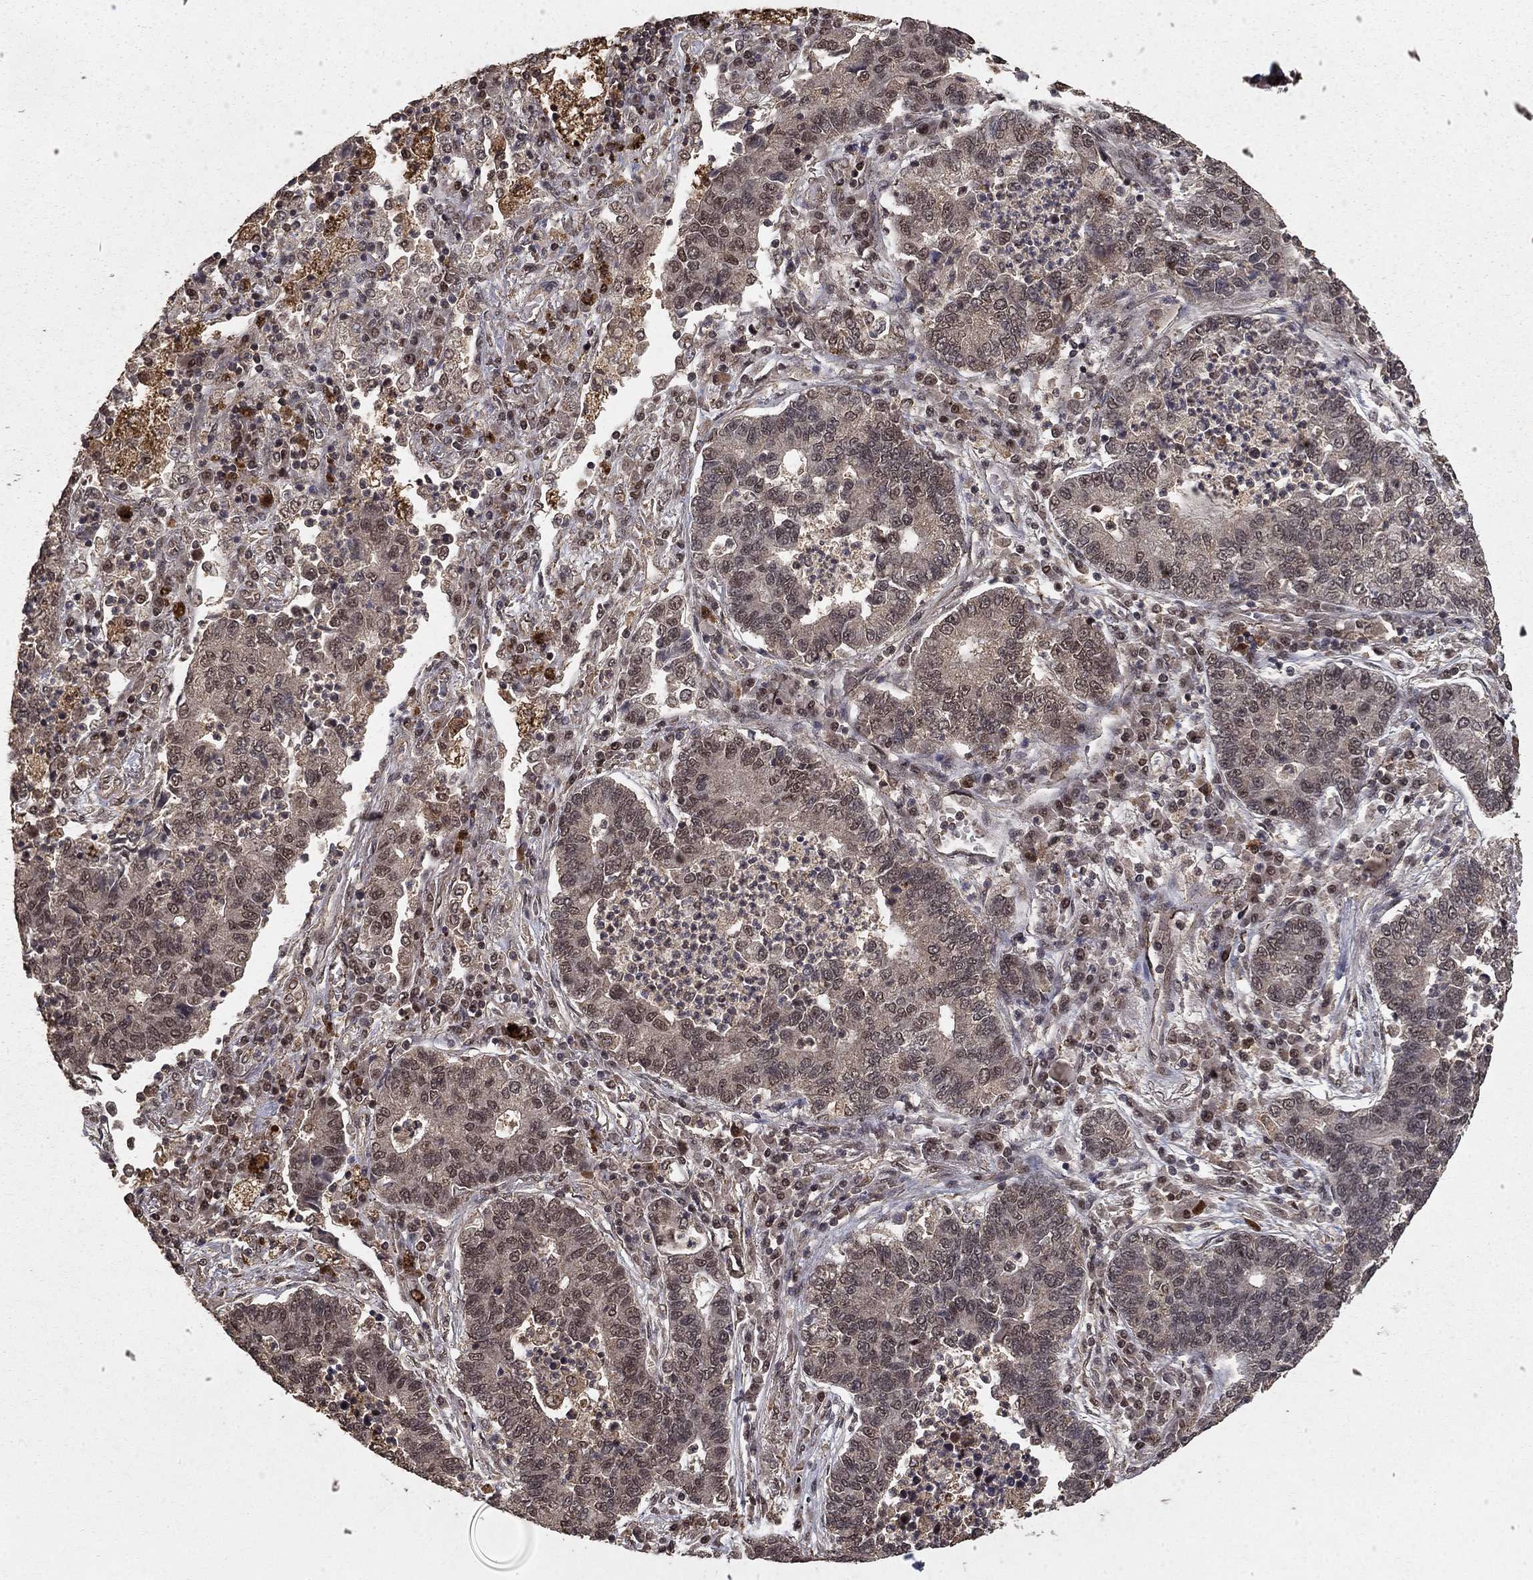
{"staining": {"intensity": "weak", "quantity": "<25%", "location": "cytoplasmic/membranous"}, "tissue": "lung cancer", "cell_type": "Tumor cells", "image_type": "cancer", "snomed": [{"axis": "morphology", "description": "Adenocarcinoma, NOS"}, {"axis": "topography", "description": "Lung"}], "caption": "Immunohistochemistry of lung adenocarcinoma exhibits no staining in tumor cells.", "gene": "PRDM1", "patient": {"sex": "female", "age": 57}}